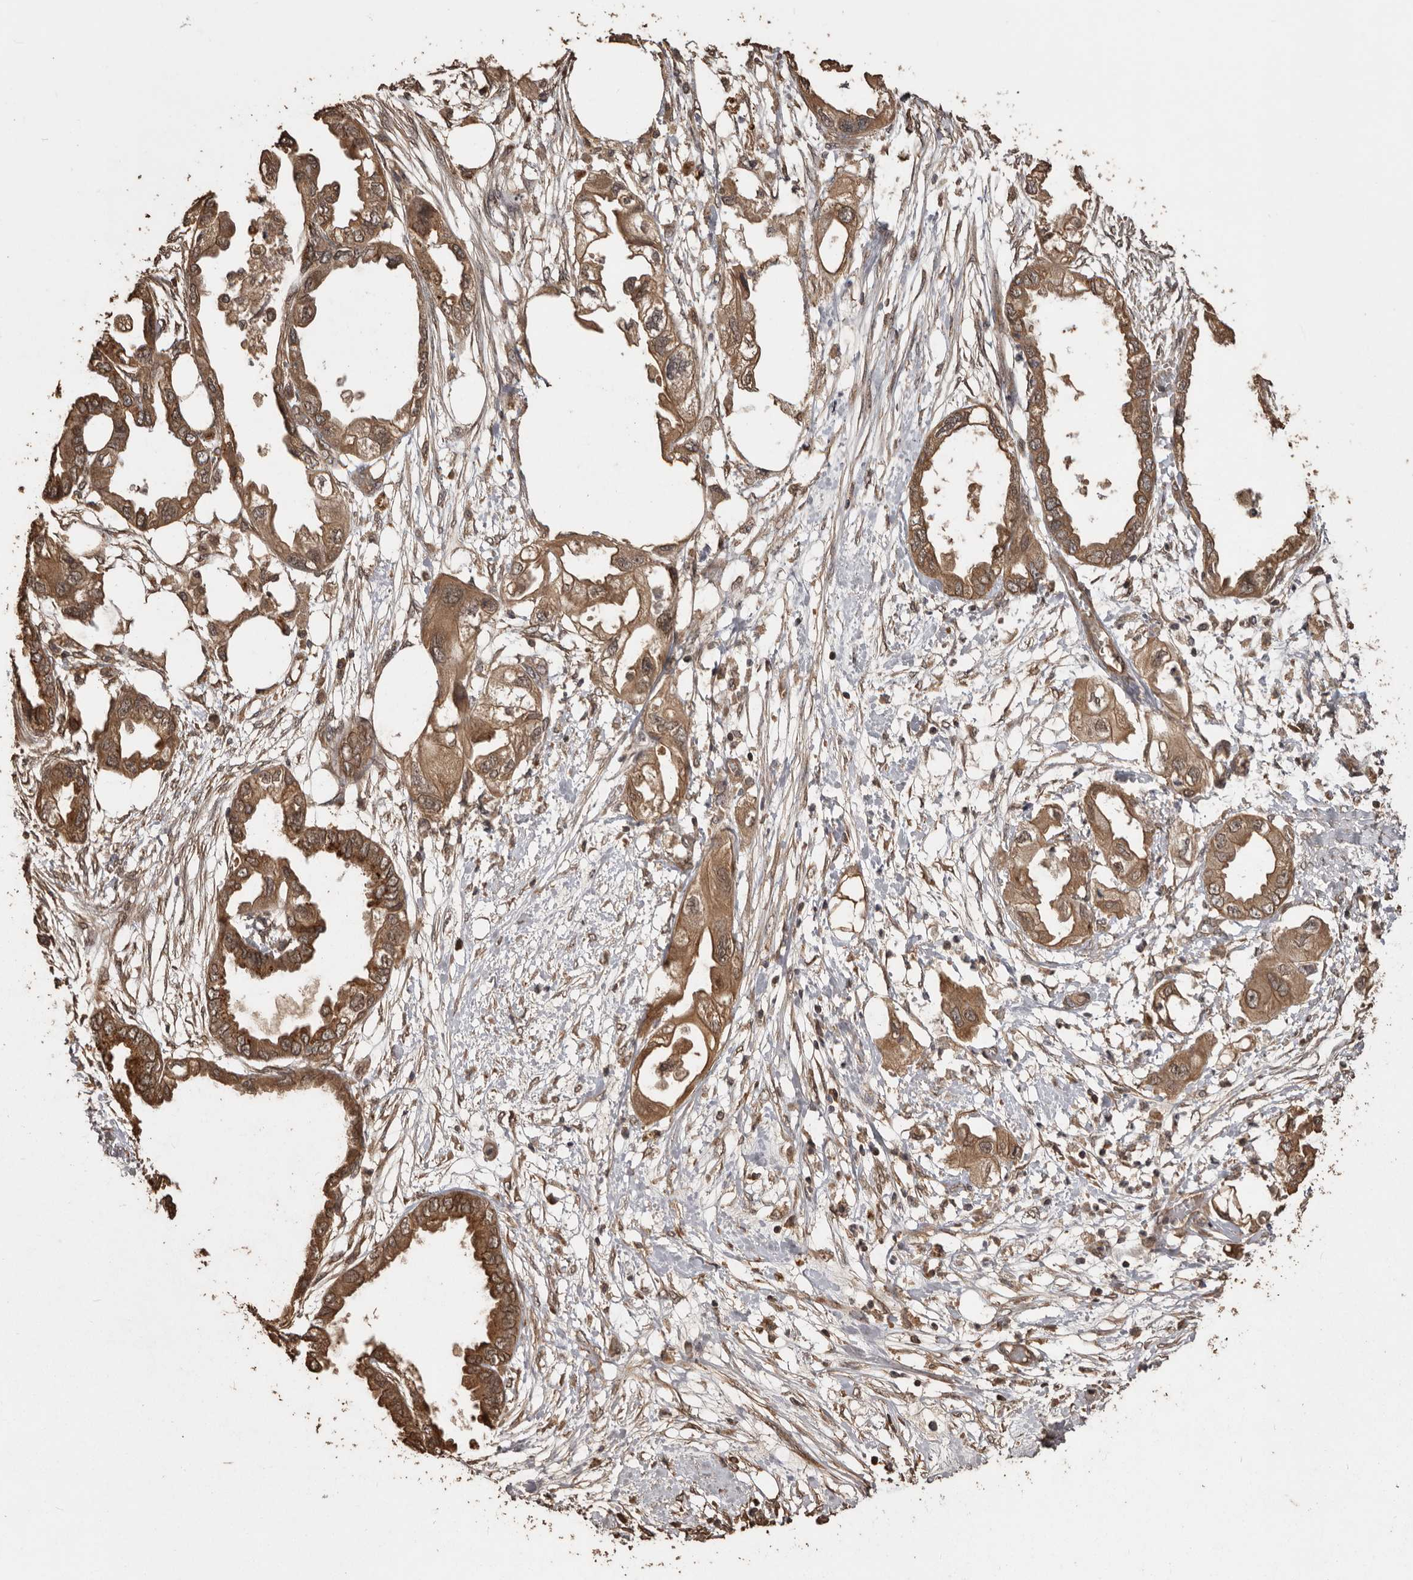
{"staining": {"intensity": "moderate", "quantity": ">75%", "location": "cytoplasmic/membranous"}, "tissue": "endometrial cancer", "cell_type": "Tumor cells", "image_type": "cancer", "snomed": [{"axis": "morphology", "description": "Adenocarcinoma, NOS"}, {"axis": "morphology", "description": "Adenocarcinoma, metastatic, NOS"}, {"axis": "topography", "description": "Adipose tissue"}, {"axis": "topography", "description": "Endometrium"}], "caption": "The photomicrograph demonstrates staining of metastatic adenocarcinoma (endometrial), revealing moderate cytoplasmic/membranous protein staining (brown color) within tumor cells.", "gene": "NUP43", "patient": {"sex": "female", "age": 67}}